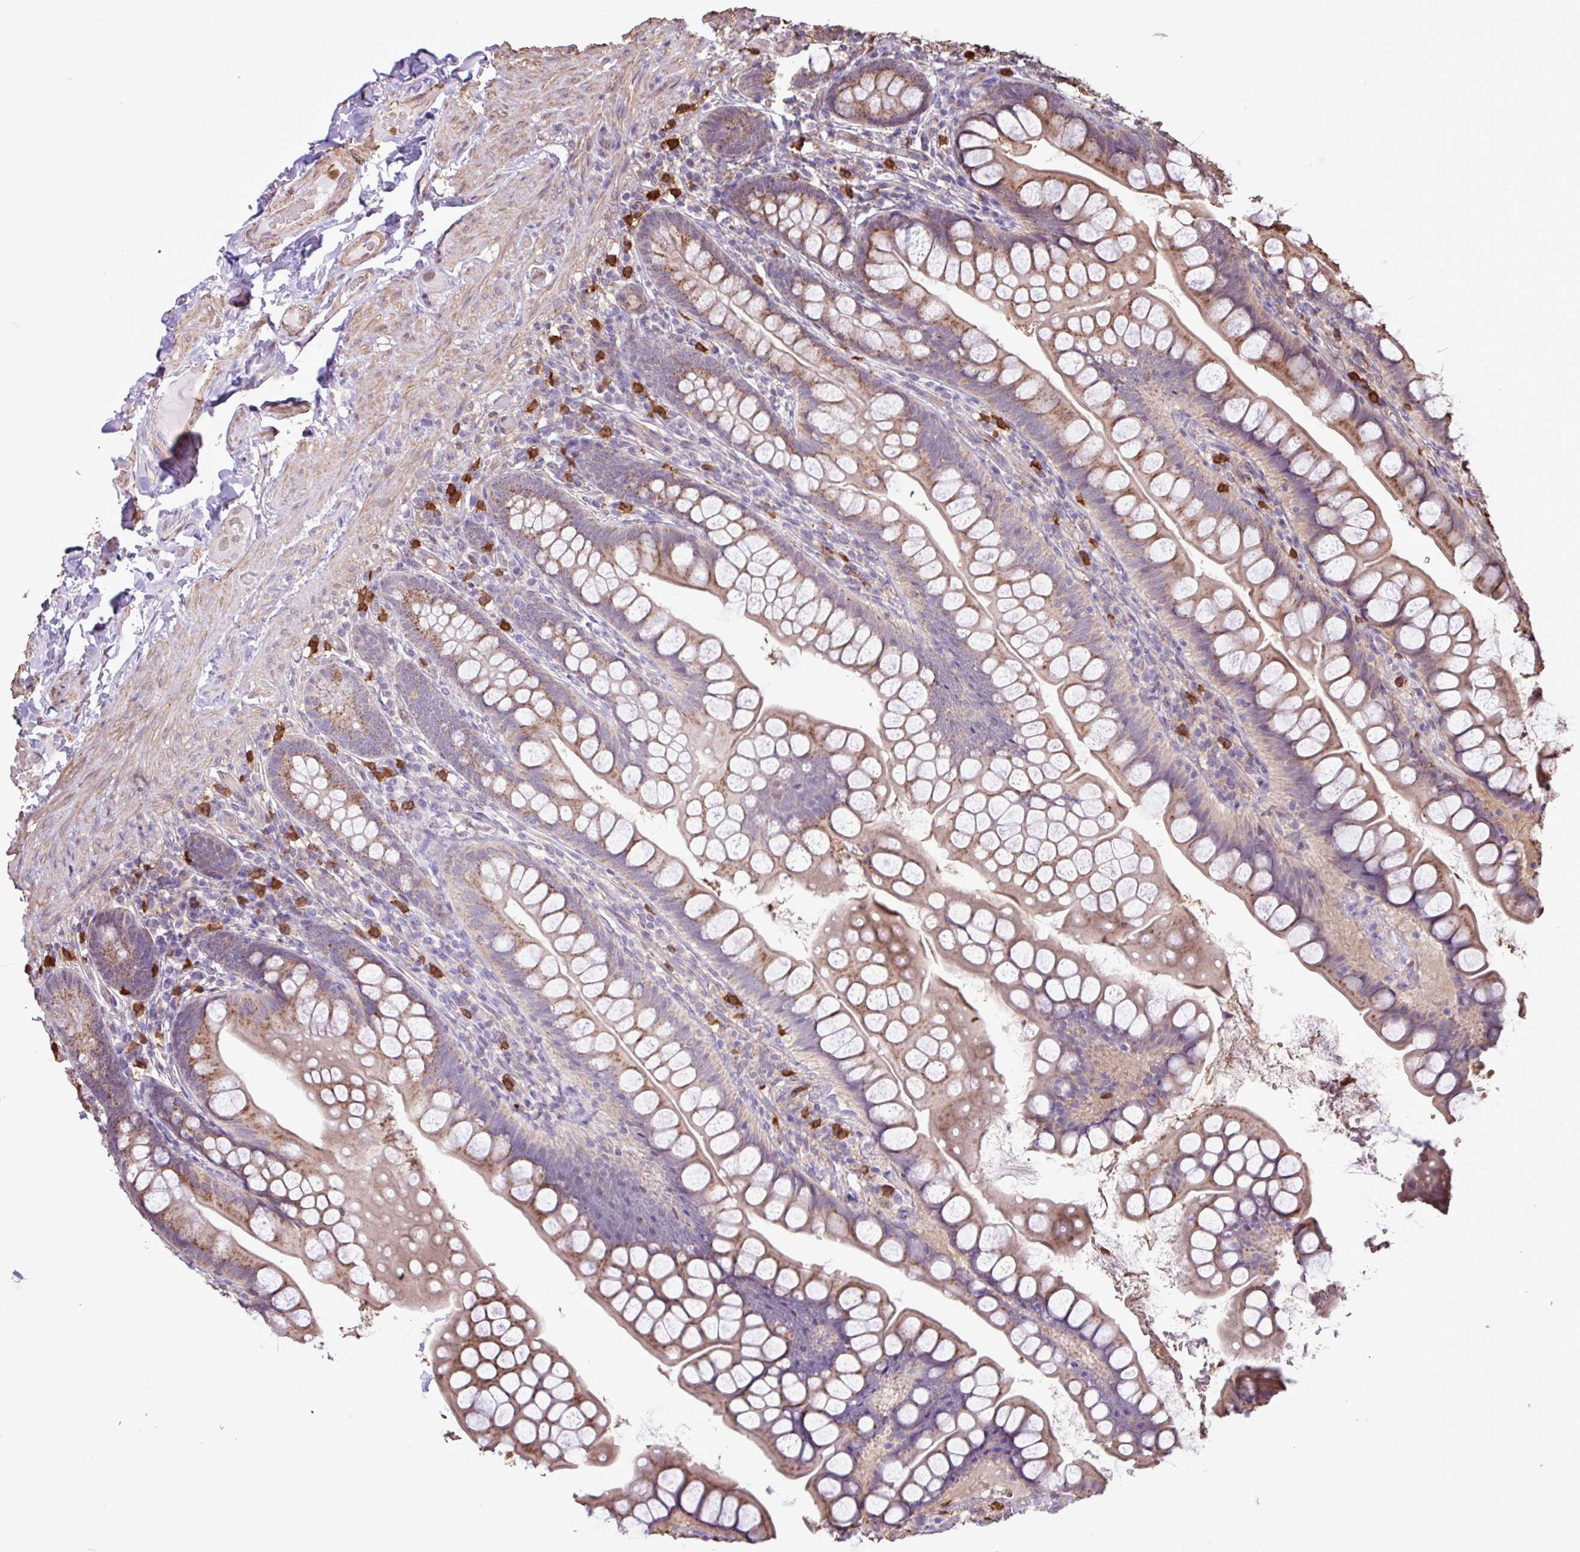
{"staining": {"intensity": "moderate", "quantity": ">75%", "location": "cytoplasmic/membranous"}, "tissue": "small intestine", "cell_type": "Glandular cells", "image_type": "normal", "snomed": [{"axis": "morphology", "description": "Normal tissue, NOS"}, {"axis": "topography", "description": "Small intestine"}], "caption": "There is medium levels of moderate cytoplasmic/membranous staining in glandular cells of benign small intestine, as demonstrated by immunohistochemical staining (brown color).", "gene": "CHST11", "patient": {"sex": "male", "age": 70}}